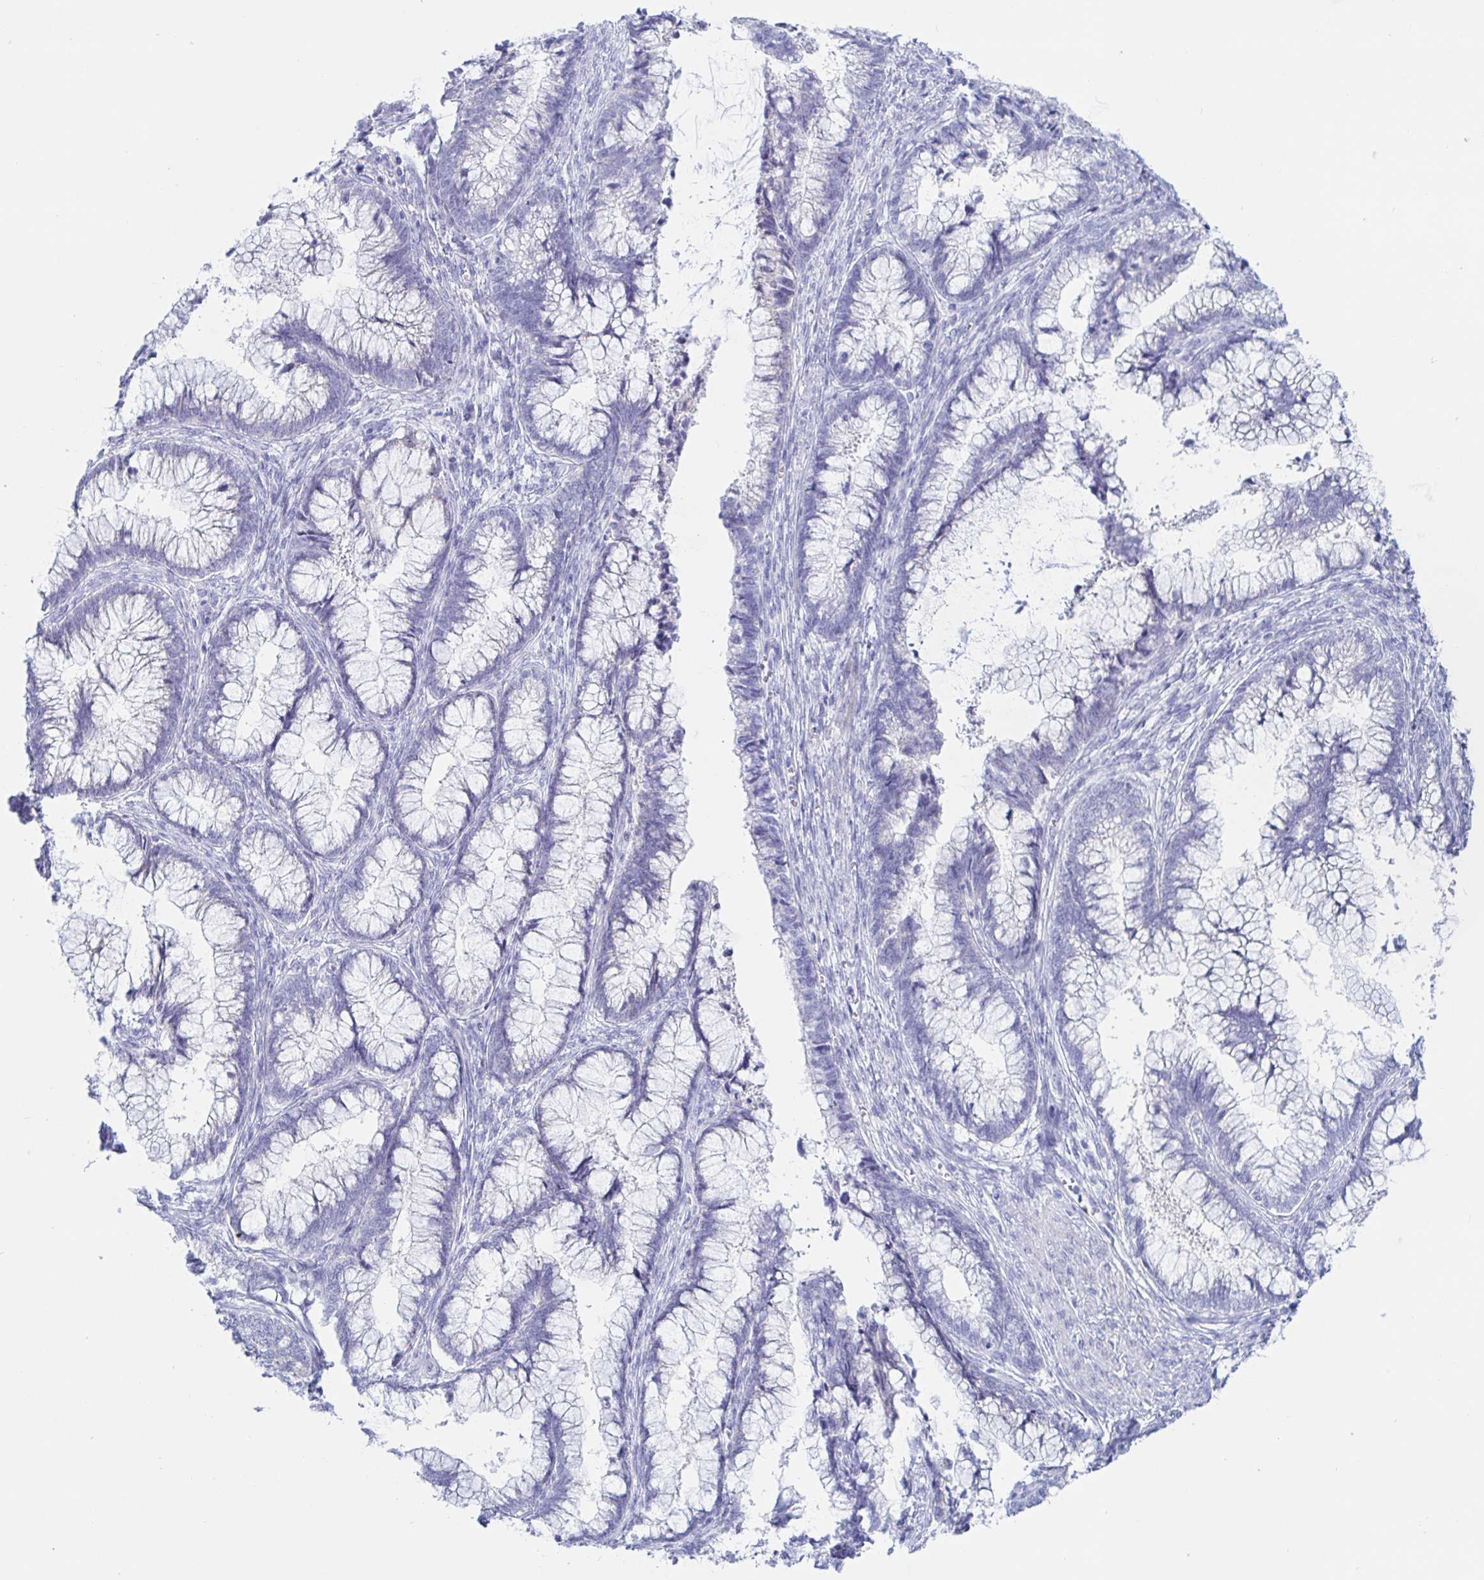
{"staining": {"intensity": "negative", "quantity": "none", "location": "none"}, "tissue": "cervical cancer", "cell_type": "Tumor cells", "image_type": "cancer", "snomed": [{"axis": "morphology", "description": "Adenocarcinoma, NOS"}, {"axis": "topography", "description": "Cervix"}], "caption": "The IHC micrograph has no significant positivity in tumor cells of cervical adenocarcinoma tissue. The staining was performed using DAB to visualize the protein expression in brown, while the nuclei were stained in blue with hematoxylin (Magnification: 20x).", "gene": "KCNH6", "patient": {"sex": "female", "age": 44}}